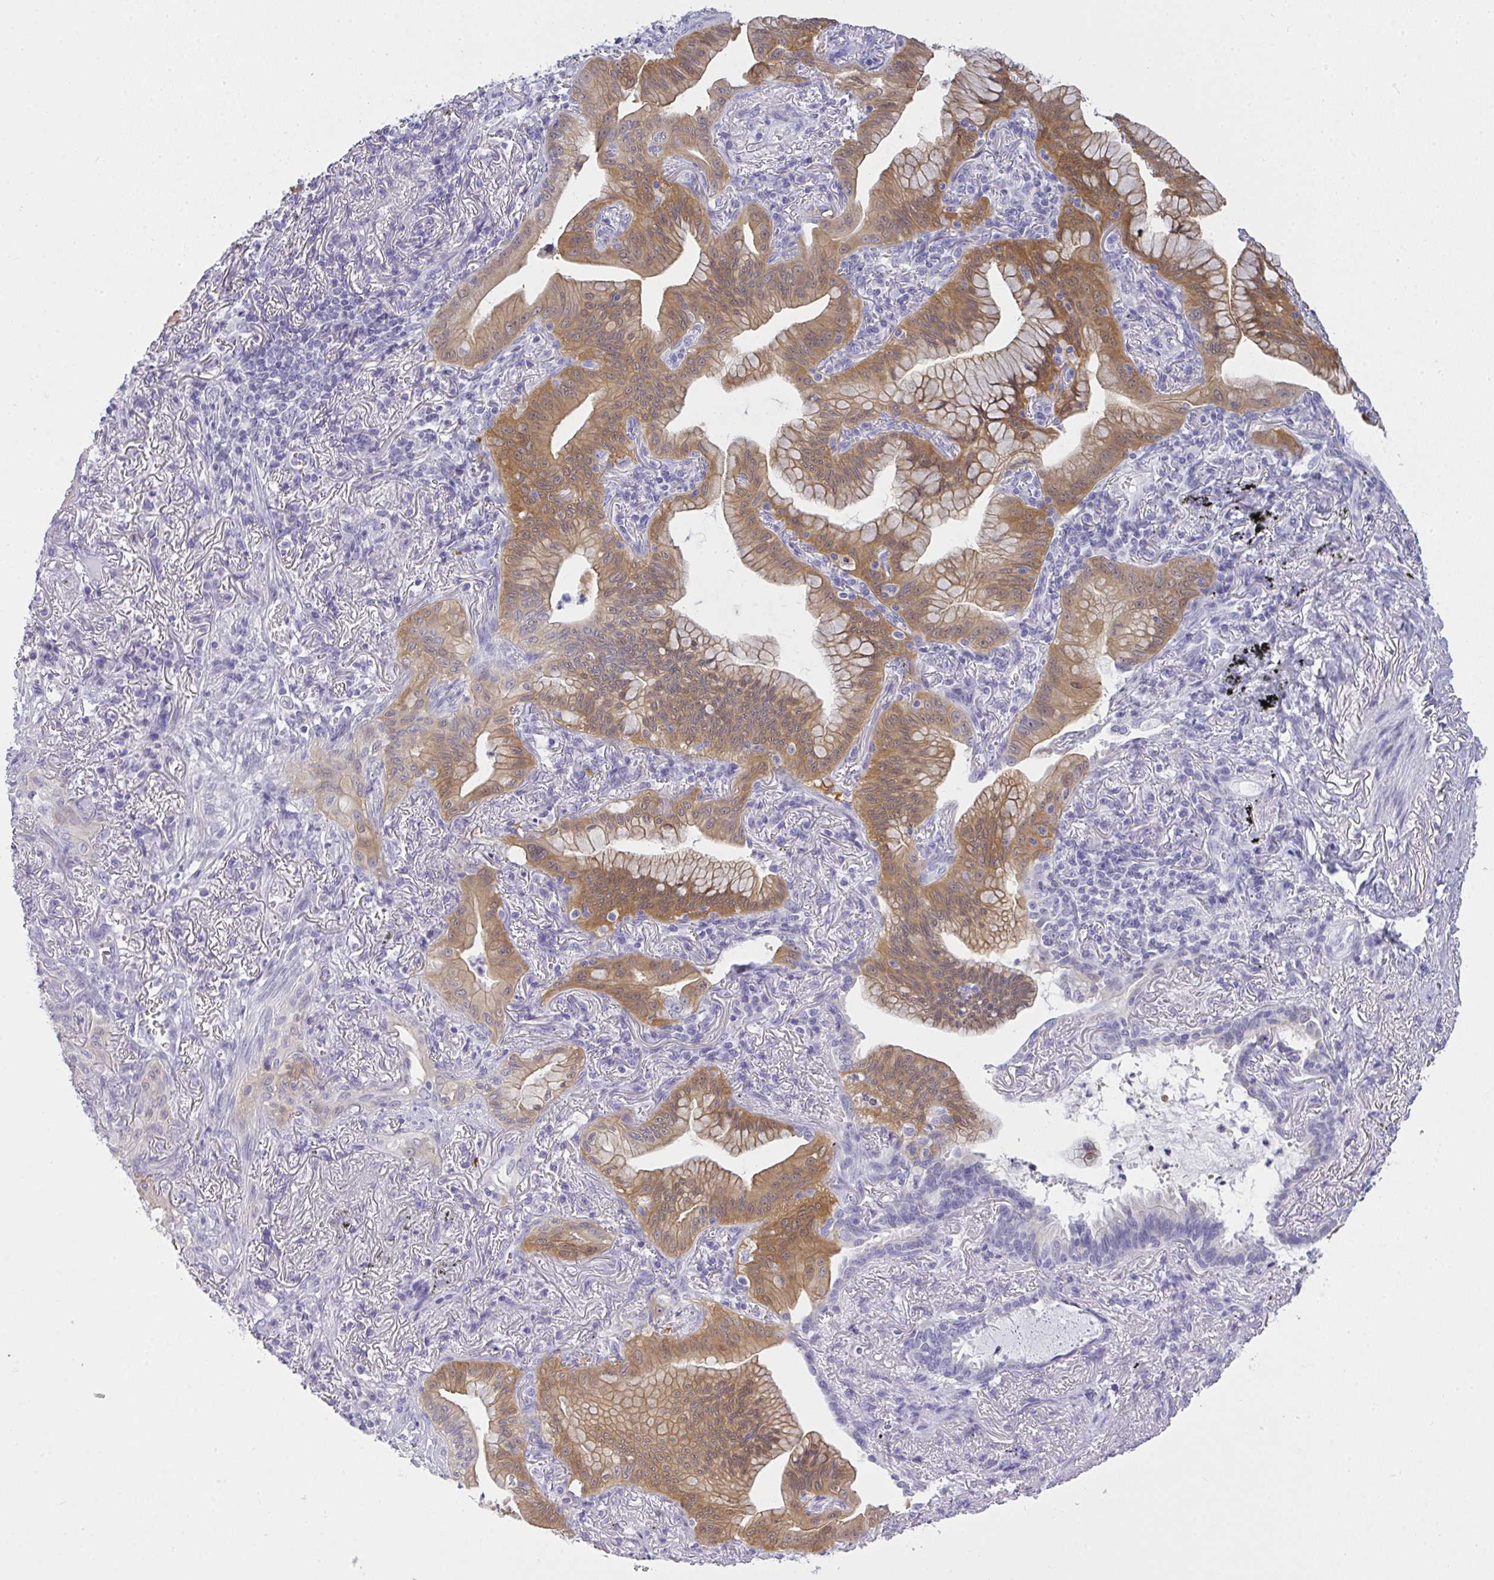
{"staining": {"intensity": "moderate", "quantity": ">75%", "location": "cytoplasmic/membranous"}, "tissue": "lung cancer", "cell_type": "Tumor cells", "image_type": "cancer", "snomed": [{"axis": "morphology", "description": "Adenocarcinoma, NOS"}, {"axis": "topography", "description": "Lung"}], "caption": "Tumor cells demonstrate medium levels of moderate cytoplasmic/membranous positivity in about >75% of cells in human lung adenocarcinoma.", "gene": "GSDMB", "patient": {"sex": "male", "age": 77}}